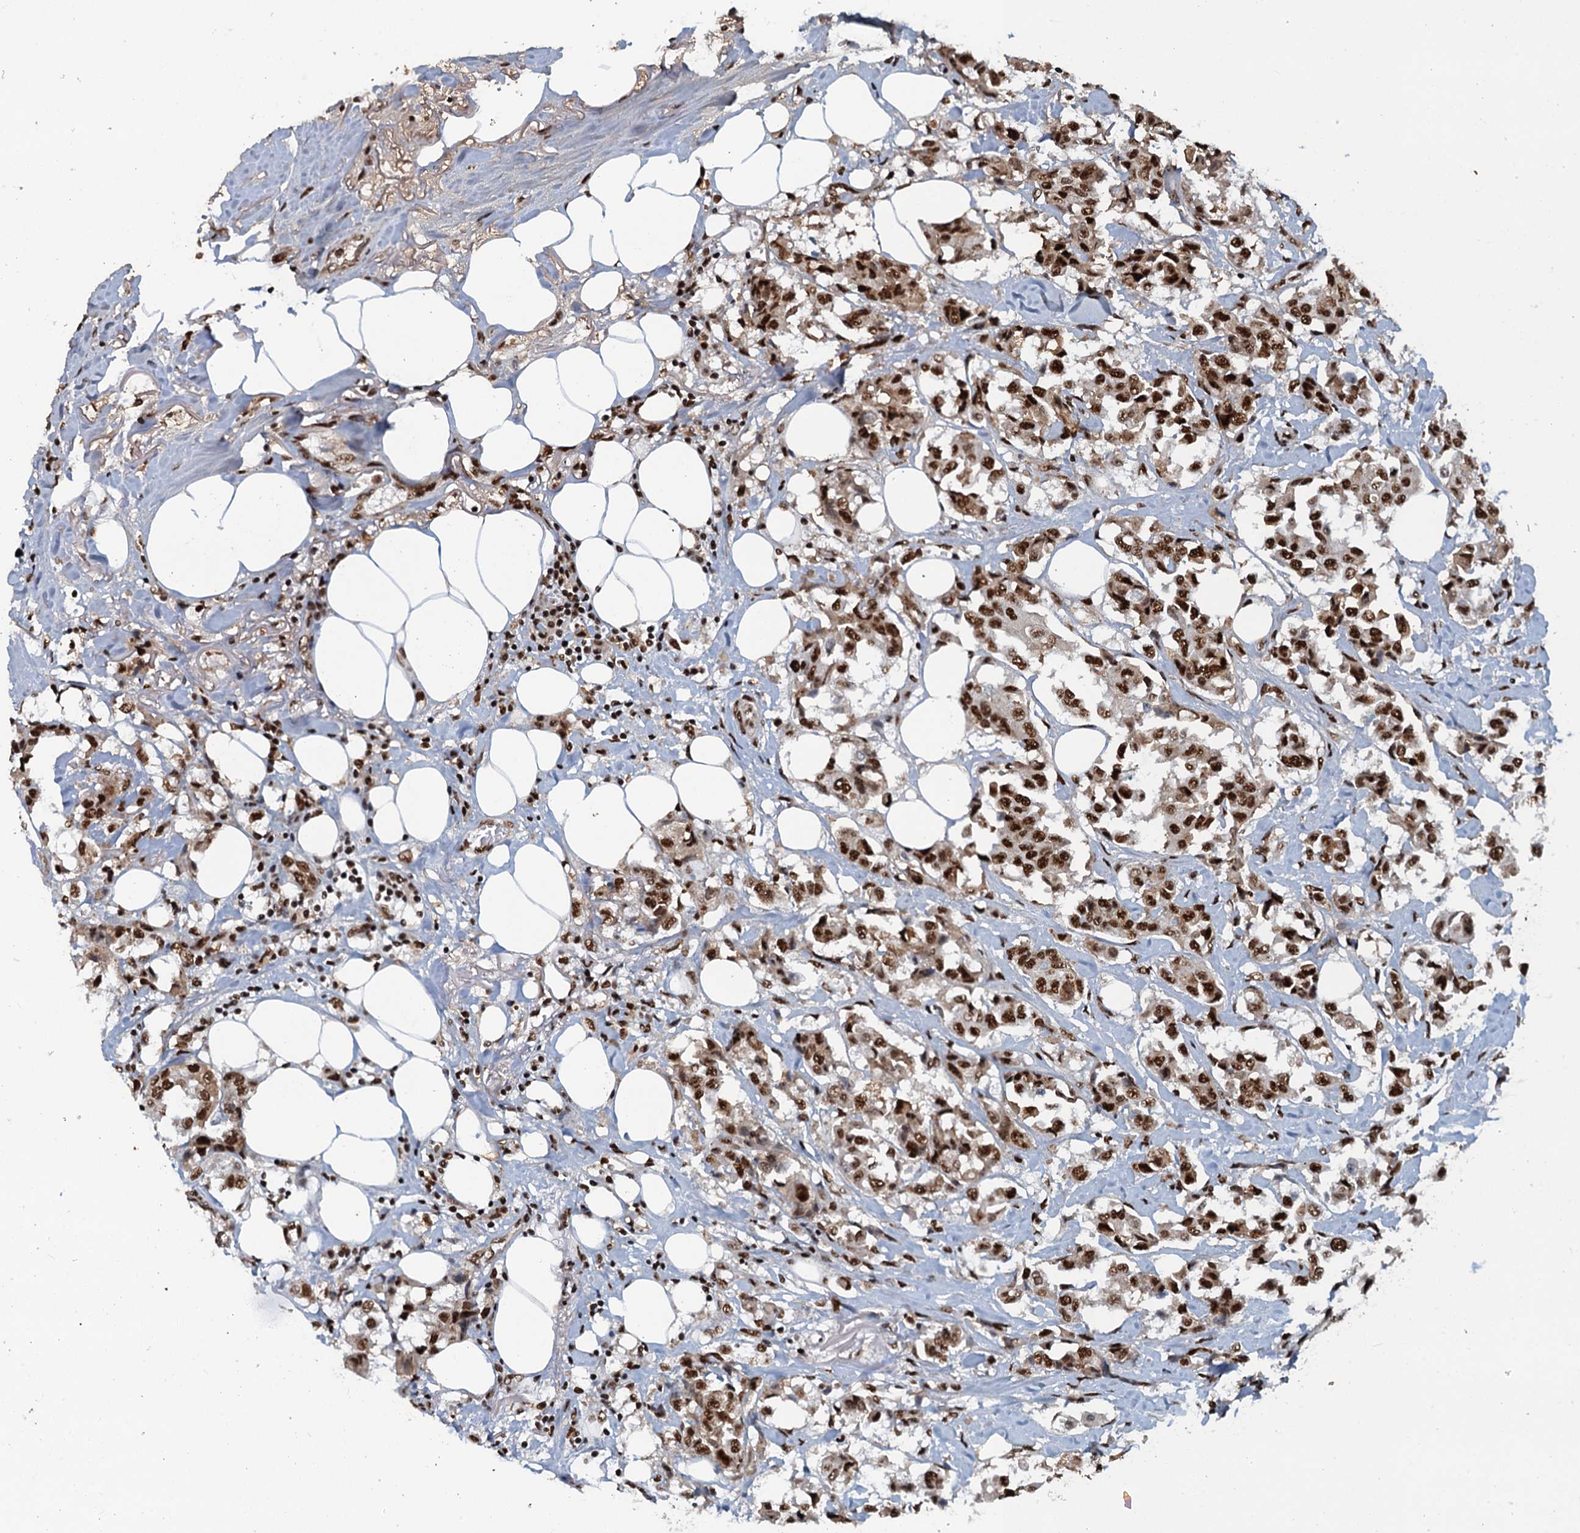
{"staining": {"intensity": "strong", "quantity": ">75%", "location": "nuclear"}, "tissue": "breast cancer", "cell_type": "Tumor cells", "image_type": "cancer", "snomed": [{"axis": "morphology", "description": "Duct carcinoma"}, {"axis": "topography", "description": "Breast"}], "caption": "Protein staining by immunohistochemistry displays strong nuclear positivity in approximately >75% of tumor cells in breast intraductal carcinoma.", "gene": "ZC3H18", "patient": {"sex": "female", "age": 80}}